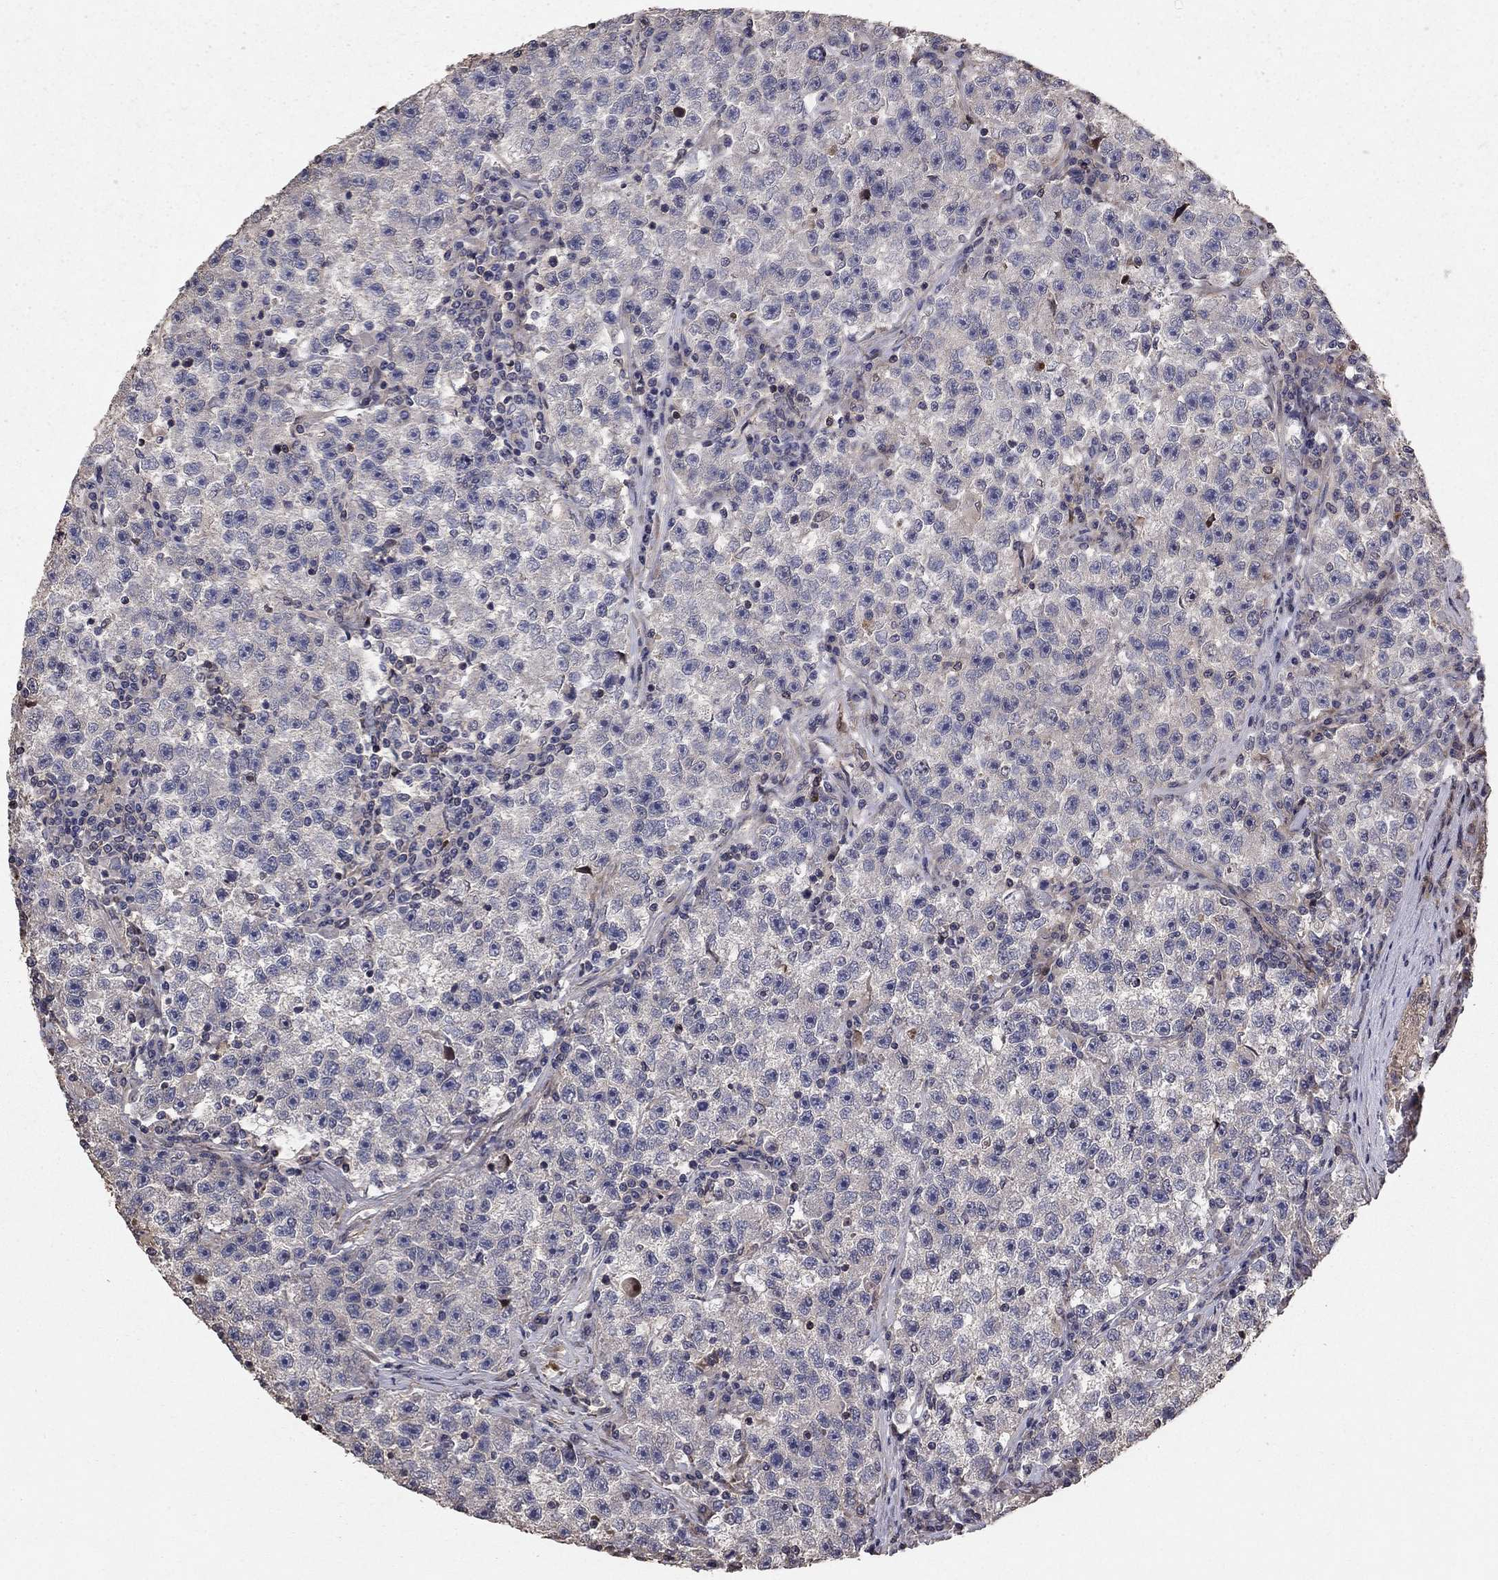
{"staining": {"intensity": "negative", "quantity": "none", "location": "none"}, "tissue": "testis cancer", "cell_type": "Tumor cells", "image_type": "cancer", "snomed": [{"axis": "morphology", "description": "Seminoma, NOS"}, {"axis": "topography", "description": "Testis"}], "caption": "This micrograph is of testis cancer (seminoma) stained with immunohistochemistry to label a protein in brown with the nuclei are counter-stained blue. There is no staining in tumor cells. (DAB (3,3'-diaminobenzidine) immunohistochemistry with hematoxylin counter stain).", "gene": "GYG1", "patient": {"sex": "male", "age": 22}}